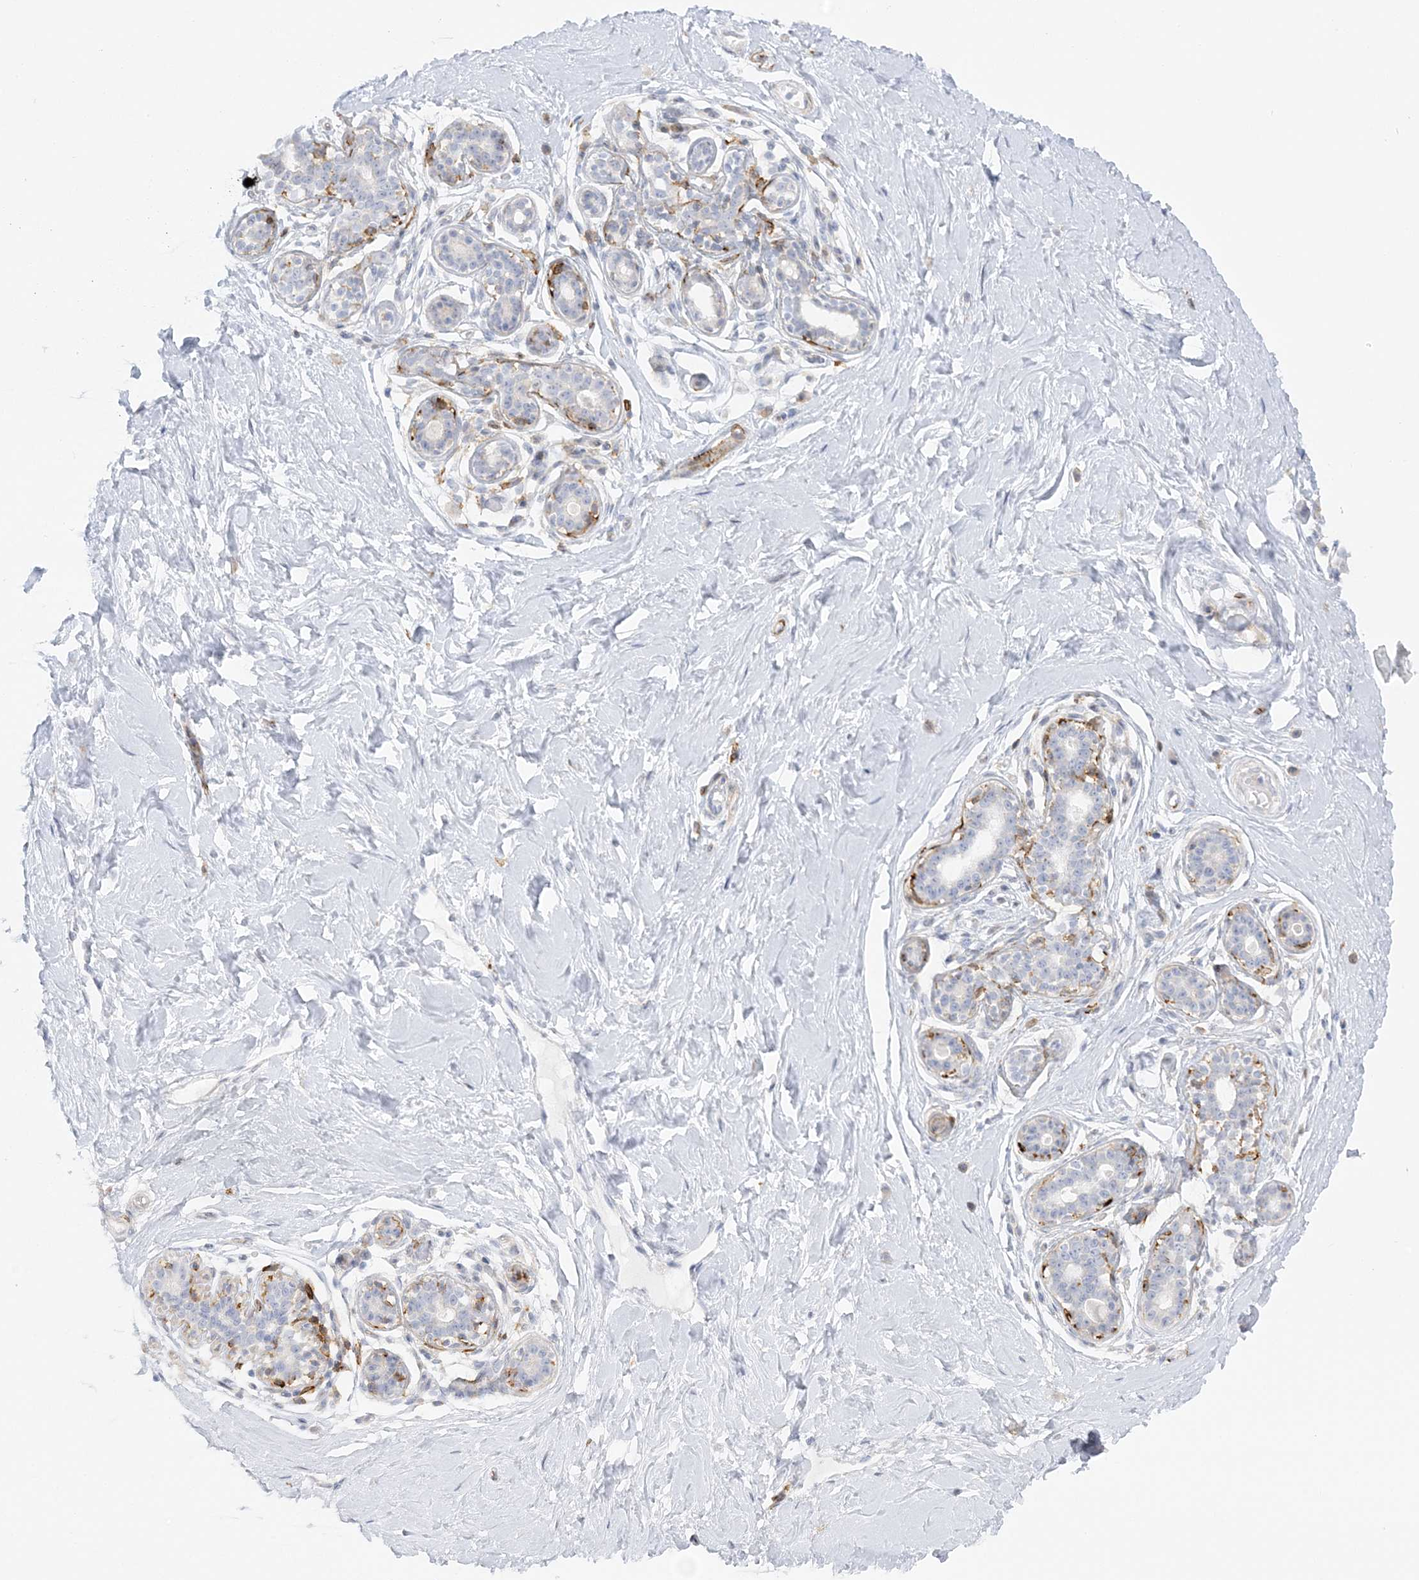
{"staining": {"intensity": "negative", "quantity": "none", "location": "none"}, "tissue": "breast", "cell_type": "Adipocytes", "image_type": "normal", "snomed": [{"axis": "morphology", "description": "Normal tissue, NOS"}, {"axis": "morphology", "description": "Adenoma, NOS"}, {"axis": "topography", "description": "Breast"}], "caption": "A histopathology image of breast stained for a protein reveals no brown staining in adipocytes. (Brightfield microscopy of DAB (3,3'-diaminobenzidine) immunohistochemistry (IHC) at high magnification).", "gene": "ICMT", "patient": {"sex": "female", "age": 23}}